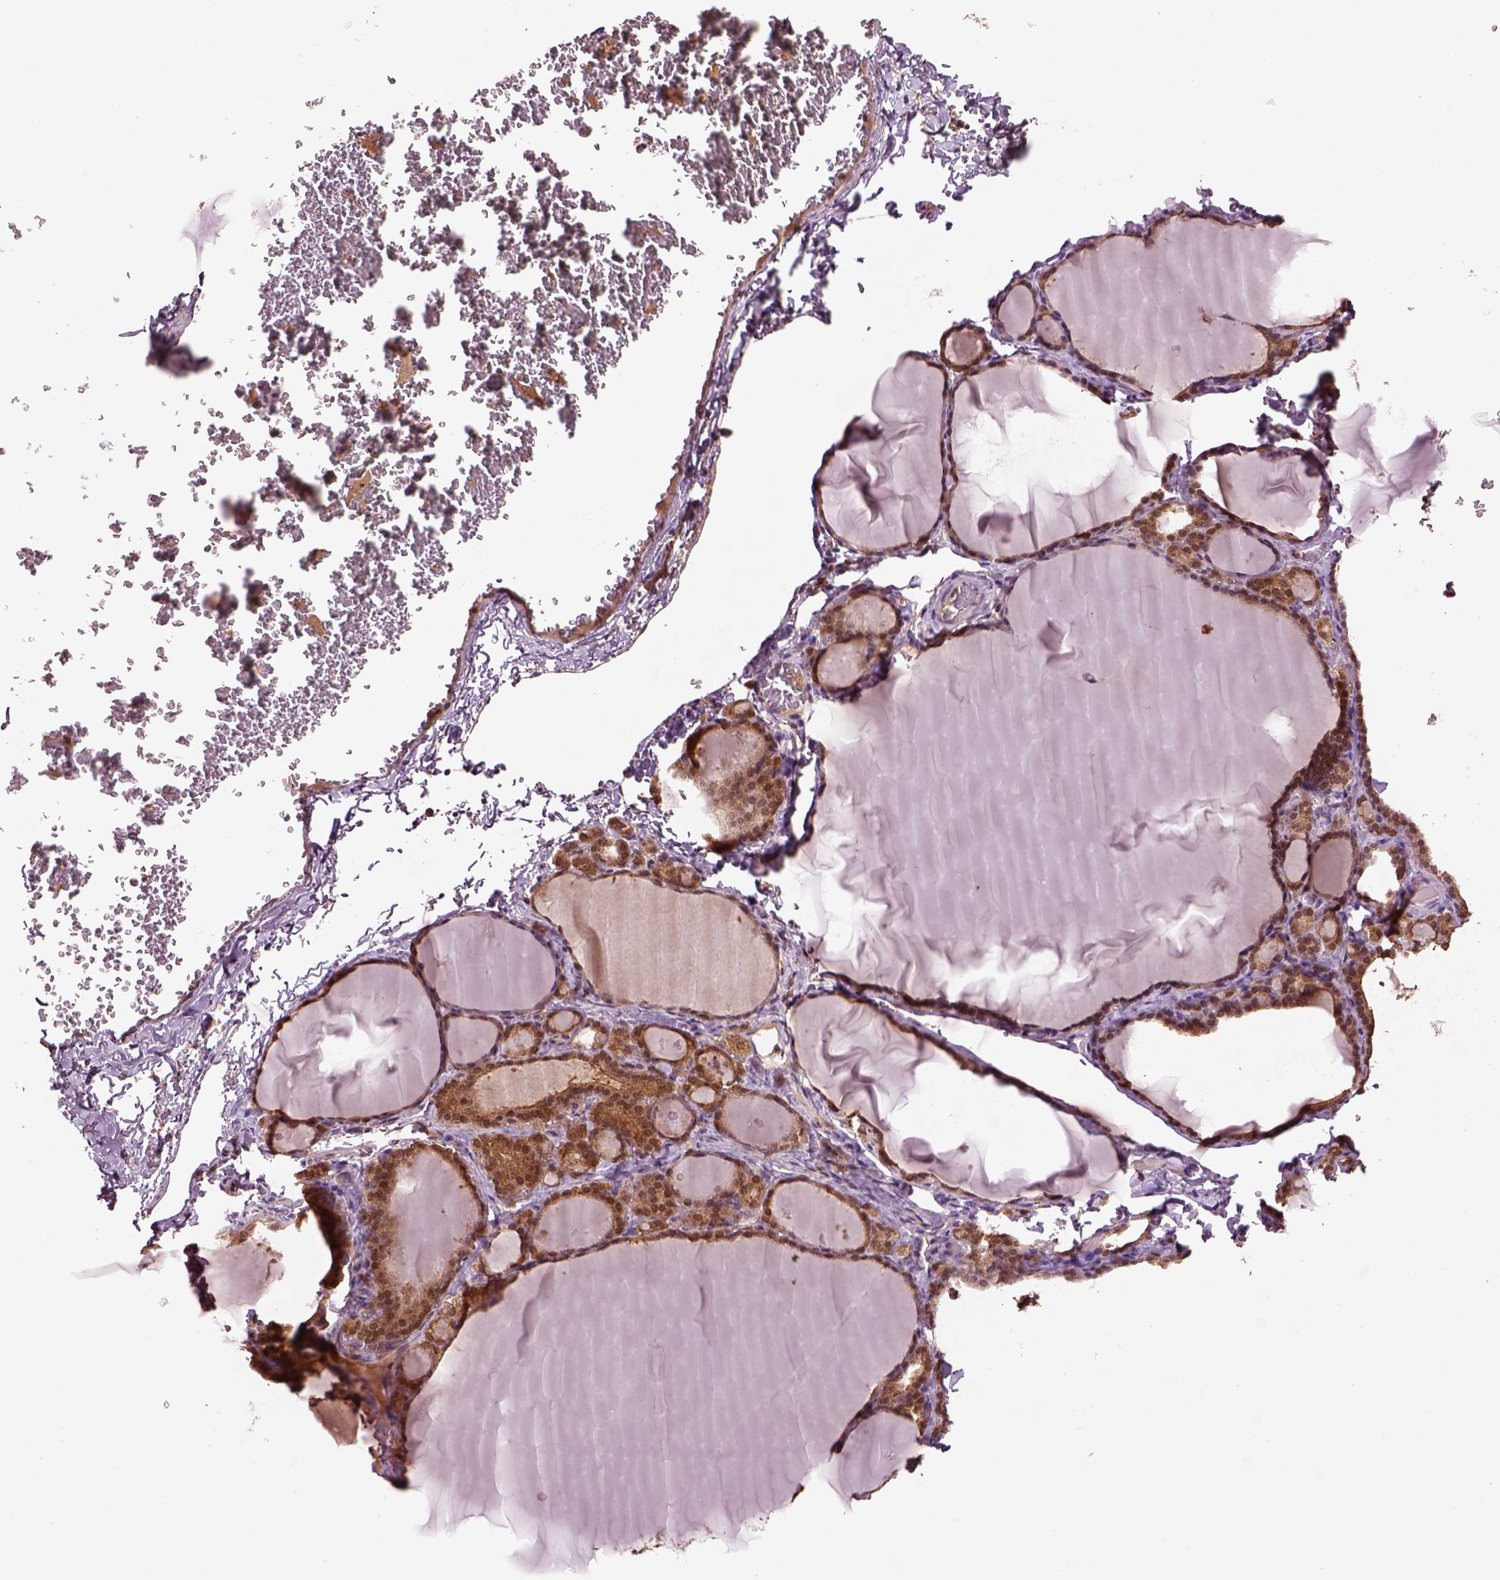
{"staining": {"intensity": "strong", "quantity": ">75%", "location": "cytoplasmic/membranous,nuclear"}, "tissue": "thyroid gland", "cell_type": "Glandular cells", "image_type": "normal", "snomed": [{"axis": "morphology", "description": "Normal tissue, NOS"}, {"axis": "morphology", "description": "Hyperplasia, NOS"}, {"axis": "topography", "description": "Thyroid gland"}], "caption": "Protein expression analysis of benign thyroid gland shows strong cytoplasmic/membranous,nuclear positivity in approximately >75% of glandular cells. Using DAB (3,3'-diaminobenzidine) (brown) and hematoxylin (blue) stains, captured at high magnification using brightfield microscopy.", "gene": "MDP1", "patient": {"sex": "female", "age": 27}}